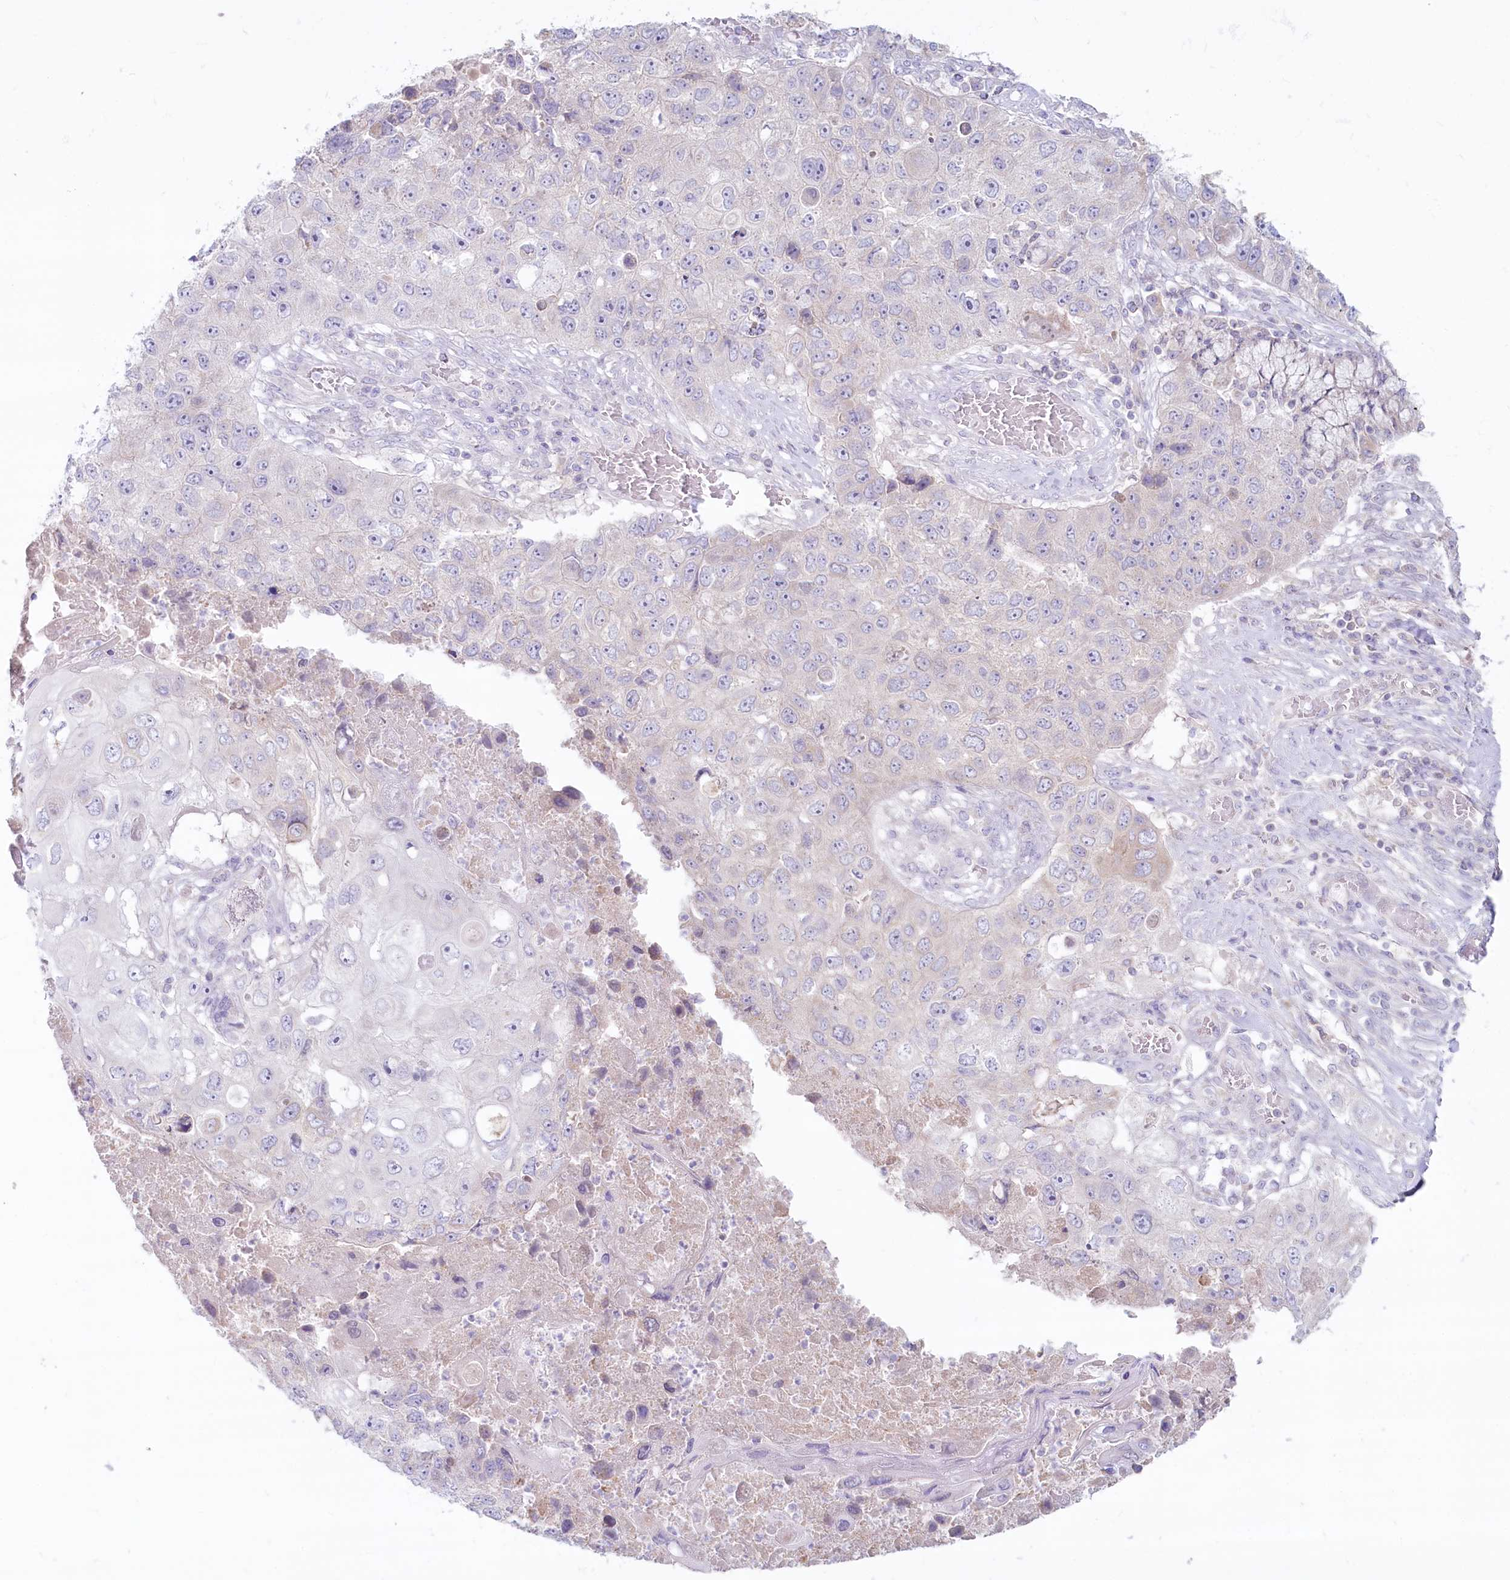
{"staining": {"intensity": "negative", "quantity": "none", "location": "none"}, "tissue": "lung cancer", "cell_type": "Tumor cells", "image_type": "cancer", "snomed": [{"axis": "morphology", "description": "Squamous cell carcinoma, NOS"}, {"axis": "topography", "description": "Lung"}], "caption": "Human lung cancer stained for a protein using immunohistochemistry displays no positivity in tumor cells.", "gene": "PSAPL1", "patient": {"sex": "male", "age": 61}}